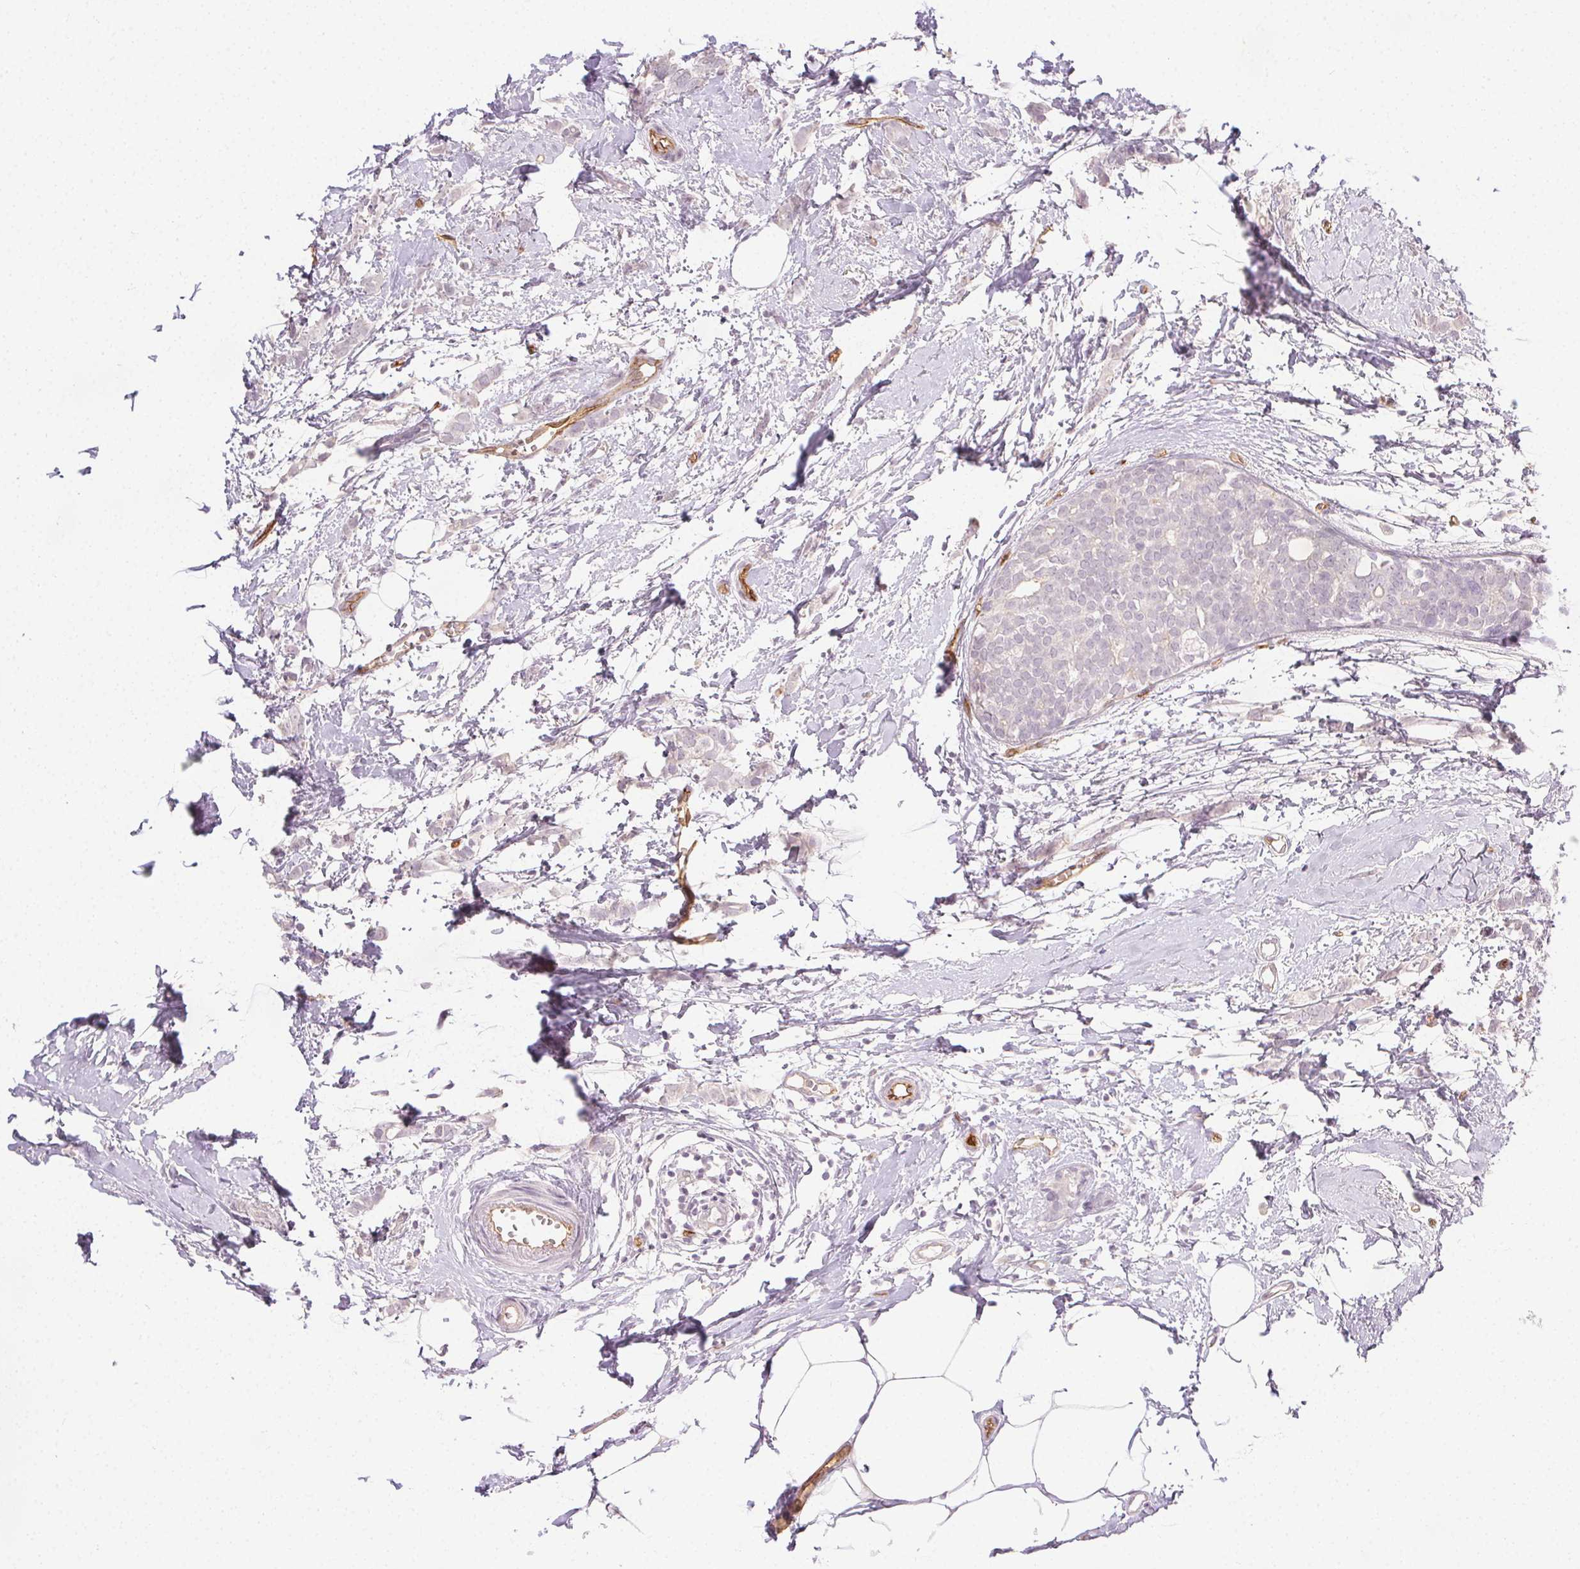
{"staining": {"intensity": "negative", "quantity": "none", "location": "none"}, "tissue": "breast cancer", "cell_type": "Tumor cells", "image_type": "cancer", "snomed": [{"axis": "morphology", "description": "Duct carcinoma"}, {"axis": "topography", "description": "Breast"}], "caption": "Micrograph shows no significant protein staining in tumor cells of breast cancer.", "gene": "PODXL", "patient": {"sex": "female", "age": 40}}